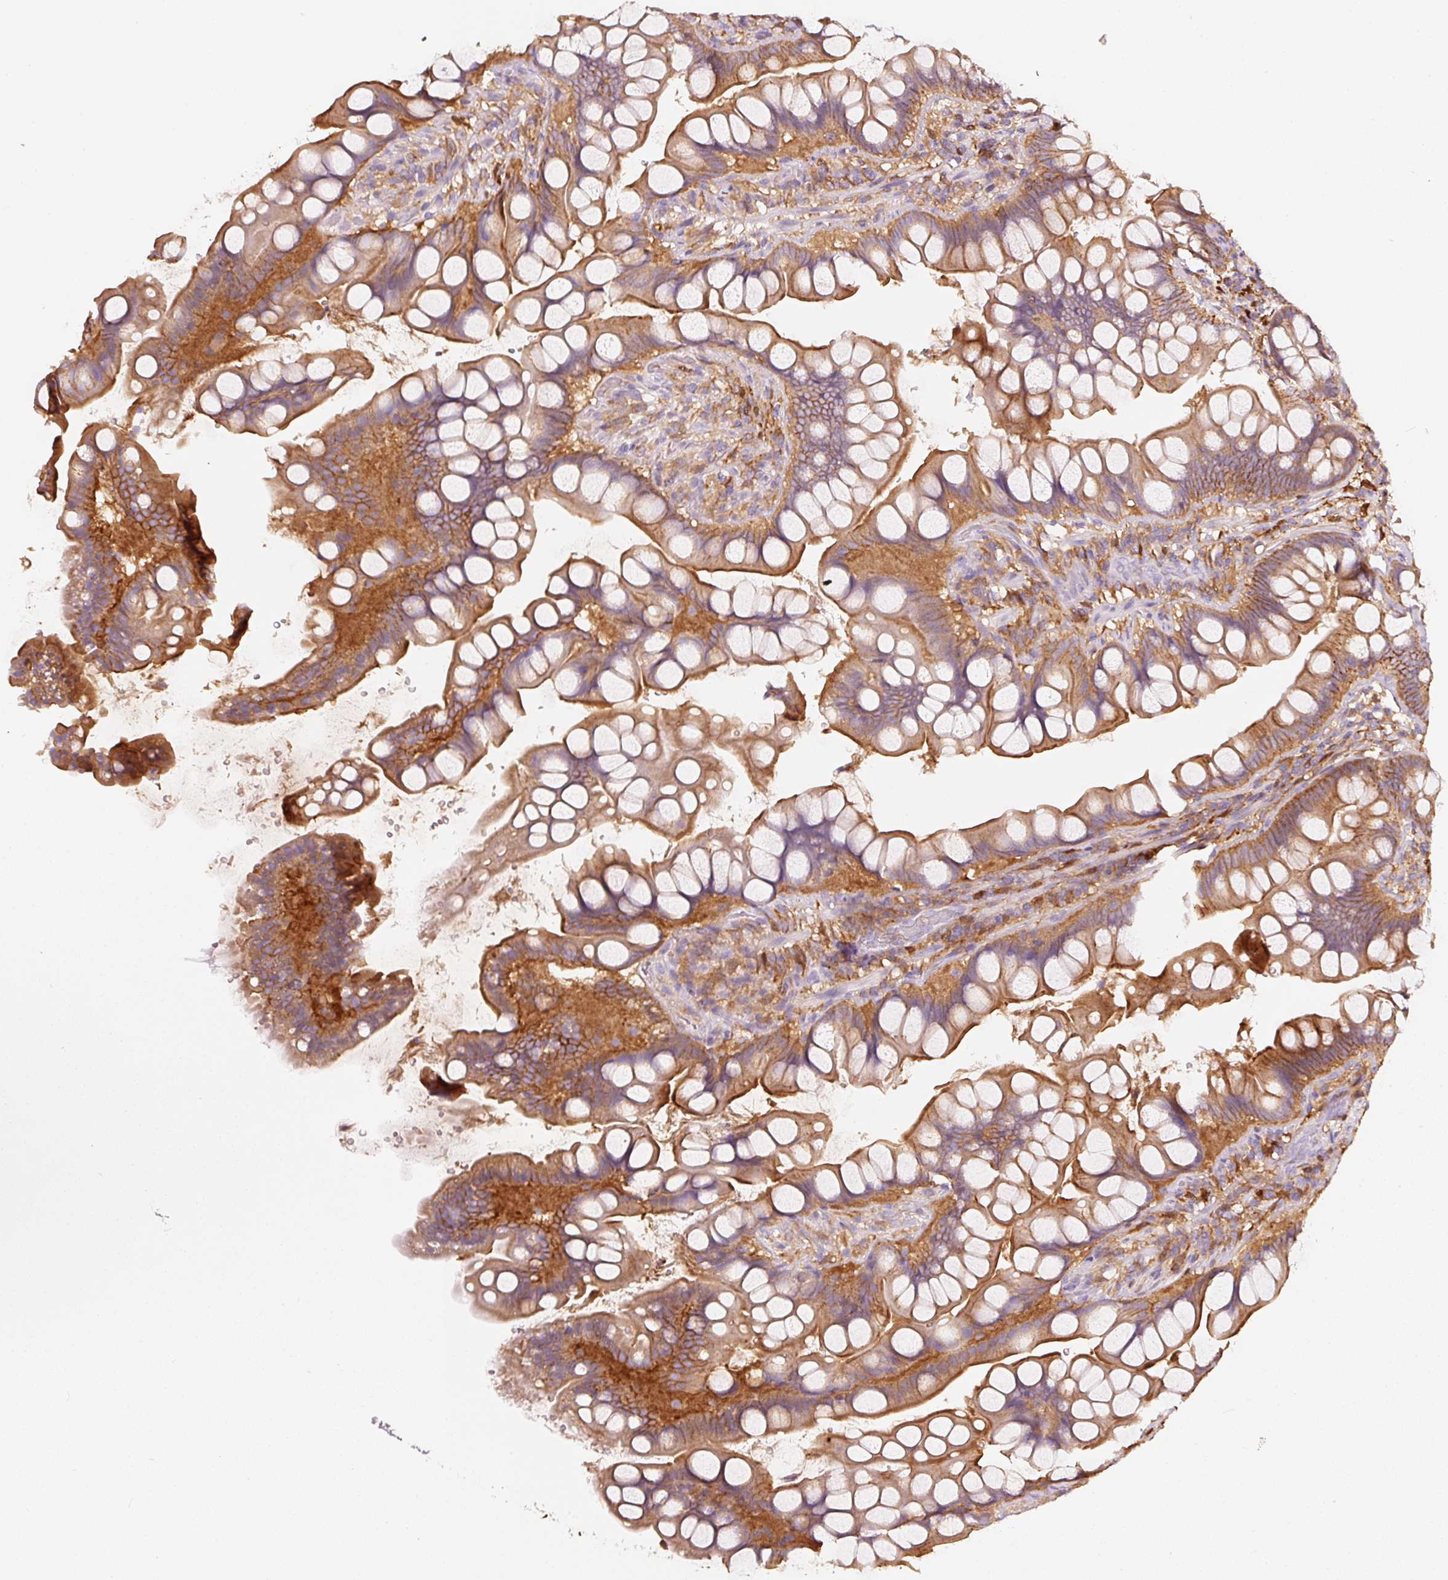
{"staining": {"intensity": "strong", "quantity": ">75%", "location": "cytoplasmic/membranous"}, "tissue": "small intestine", "cell_type": "Glandular cells", "image_type": "normal", "snomed": [{"axis": "morphology", "description": "Normal tissue, NOS"}, {"axis": "topography", "description": "Small intestine"}], "caption": "This histopathology image exhibits immunohistochemistry (IHC) staining of unremarkable human small intestine, with high strong cytoplasmic/membranous expression in about >75% of glandular cells.", "gene": "IQGAP2", "patient": {"sex": "male", "age": 70}}